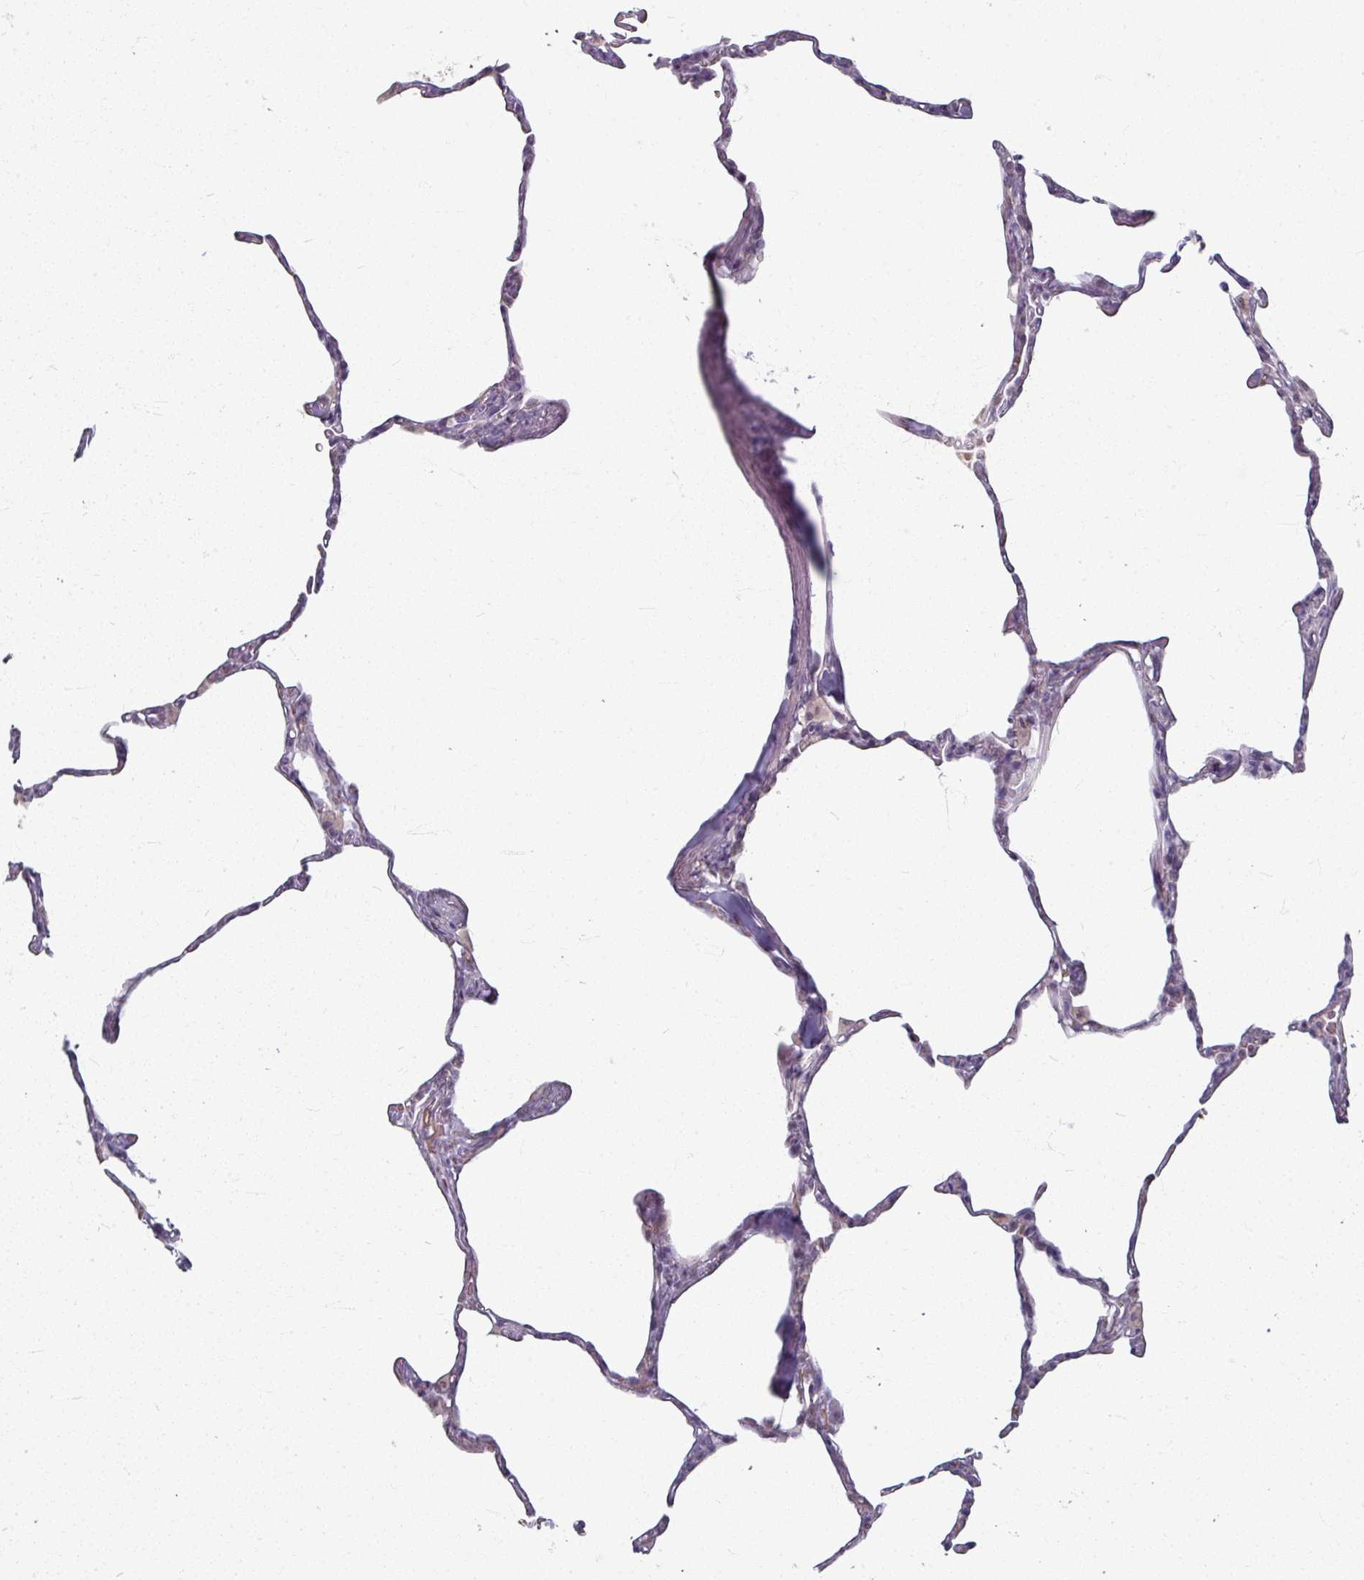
{"staining": {"intensity": "negative", "quantity": "none", "location": "none"}, "tissue": "lung", "cell_type": "Alveolar cells", "image_type": "normal", "snomed": [{"axis": "morphology", "description": "Normal tissue, NOS"}, {"axis": "topography", "description": "Lung"}], "caption": "Protein analysis of normal lung exhibits no significant staining in alveolar cells.", "gene": "KMT5C", "patient": {"sex": "male", "age": 65}}